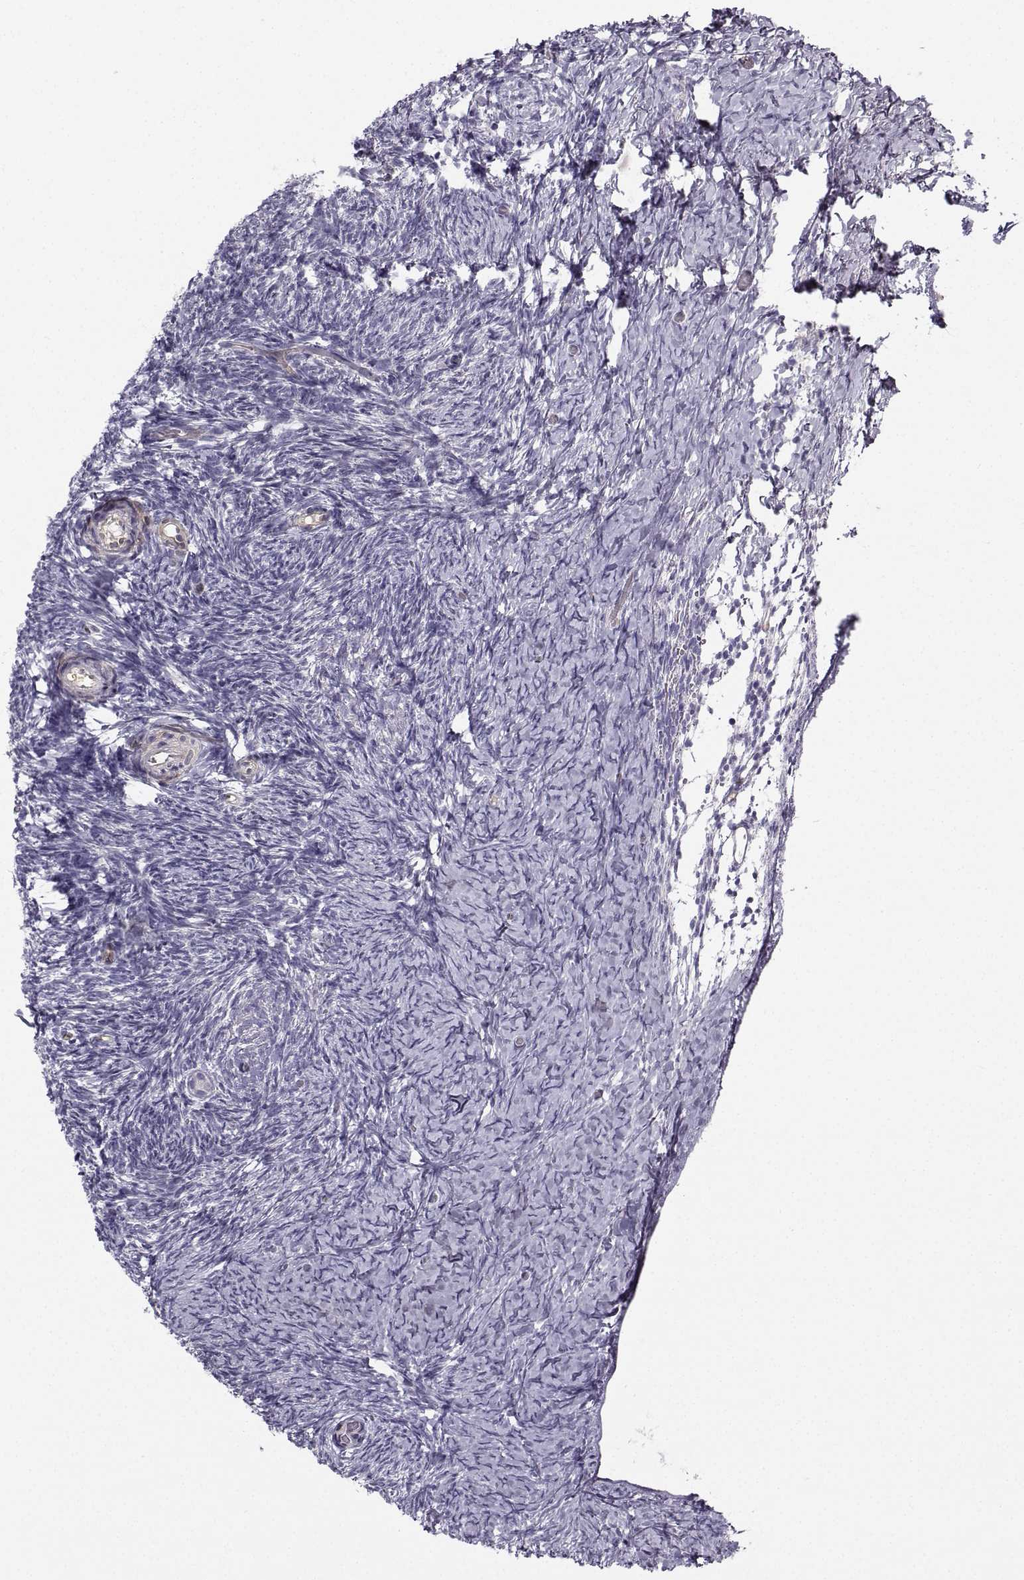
{"staining": {"intensity": "negative", "quantity": "none", "location": "none"}, "tissue": "ovary", "cell_type": "Follicle cells", "image_type": "normal", "snomed": [{"axis": "morphology", "description": "Normal tissue, NOS"}, {"axis": "topography", "description": "Ovary"}], "caption": "This is an IHC micrograph of normal human ovary. There is no positivity in follicle cells.", "gene": "NQO1", "patient": {"sex": "female", "age": 39}}